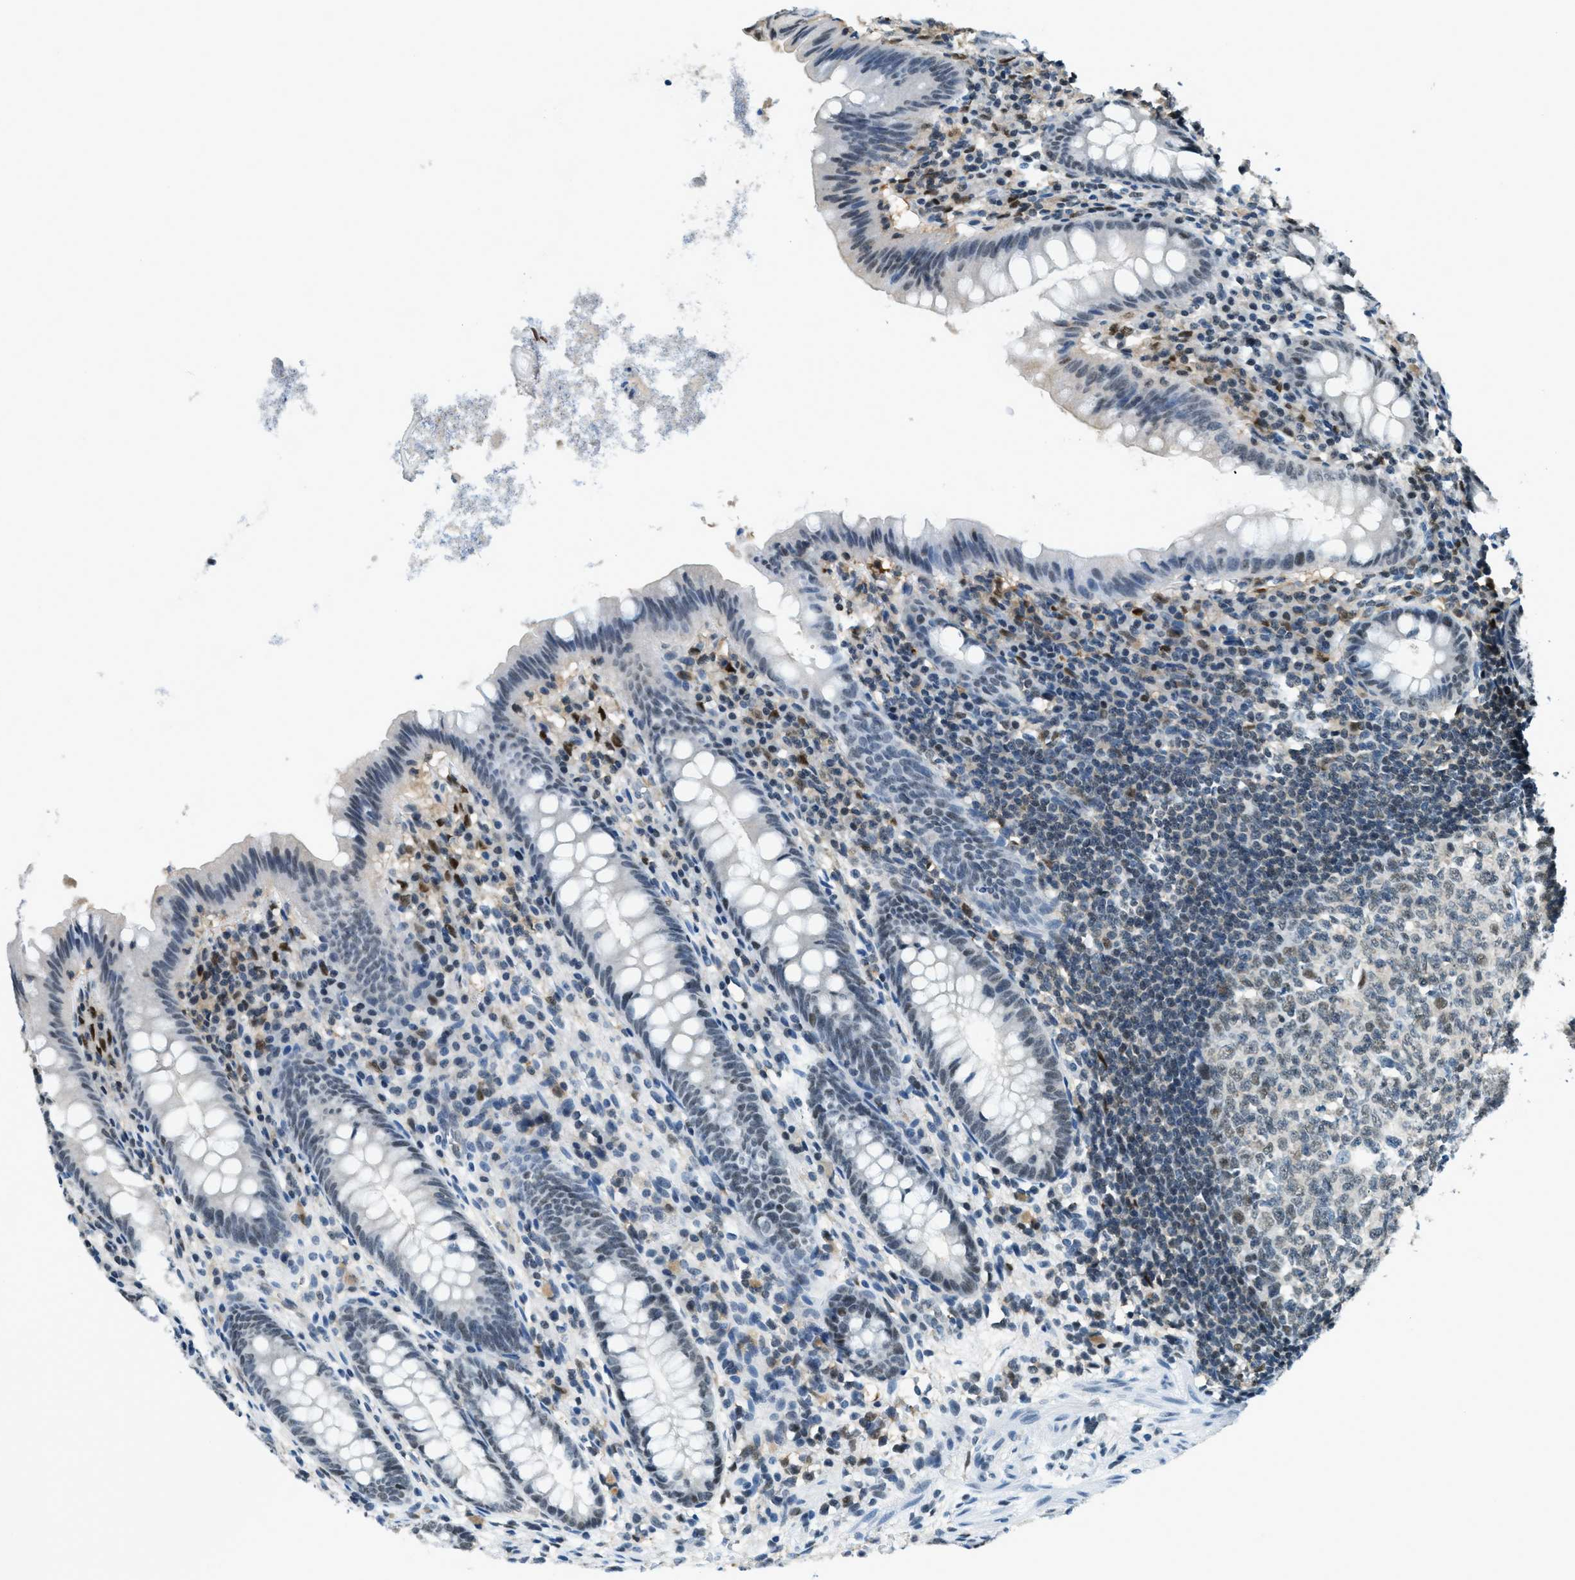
{"staining": {"intensity": "weak", "quantity": "<25%", "location": "nuclear"}, "tissue": "appendix", "cell_type": "Glandular cells", "image_type": "normal", "snomed": [{"axis": "morphology", "description": "Normal tissue, NOS"}, {"axis": "topography", "description": "Appendix"}], "caption": "IHC image of normal appendix: human appendix stained with DAB exhibits no significant protein staining in glandular cells. Nuclei are stained in blue.", "gene": "OGFR", "patient": {"sex": "male", "age": 56}}